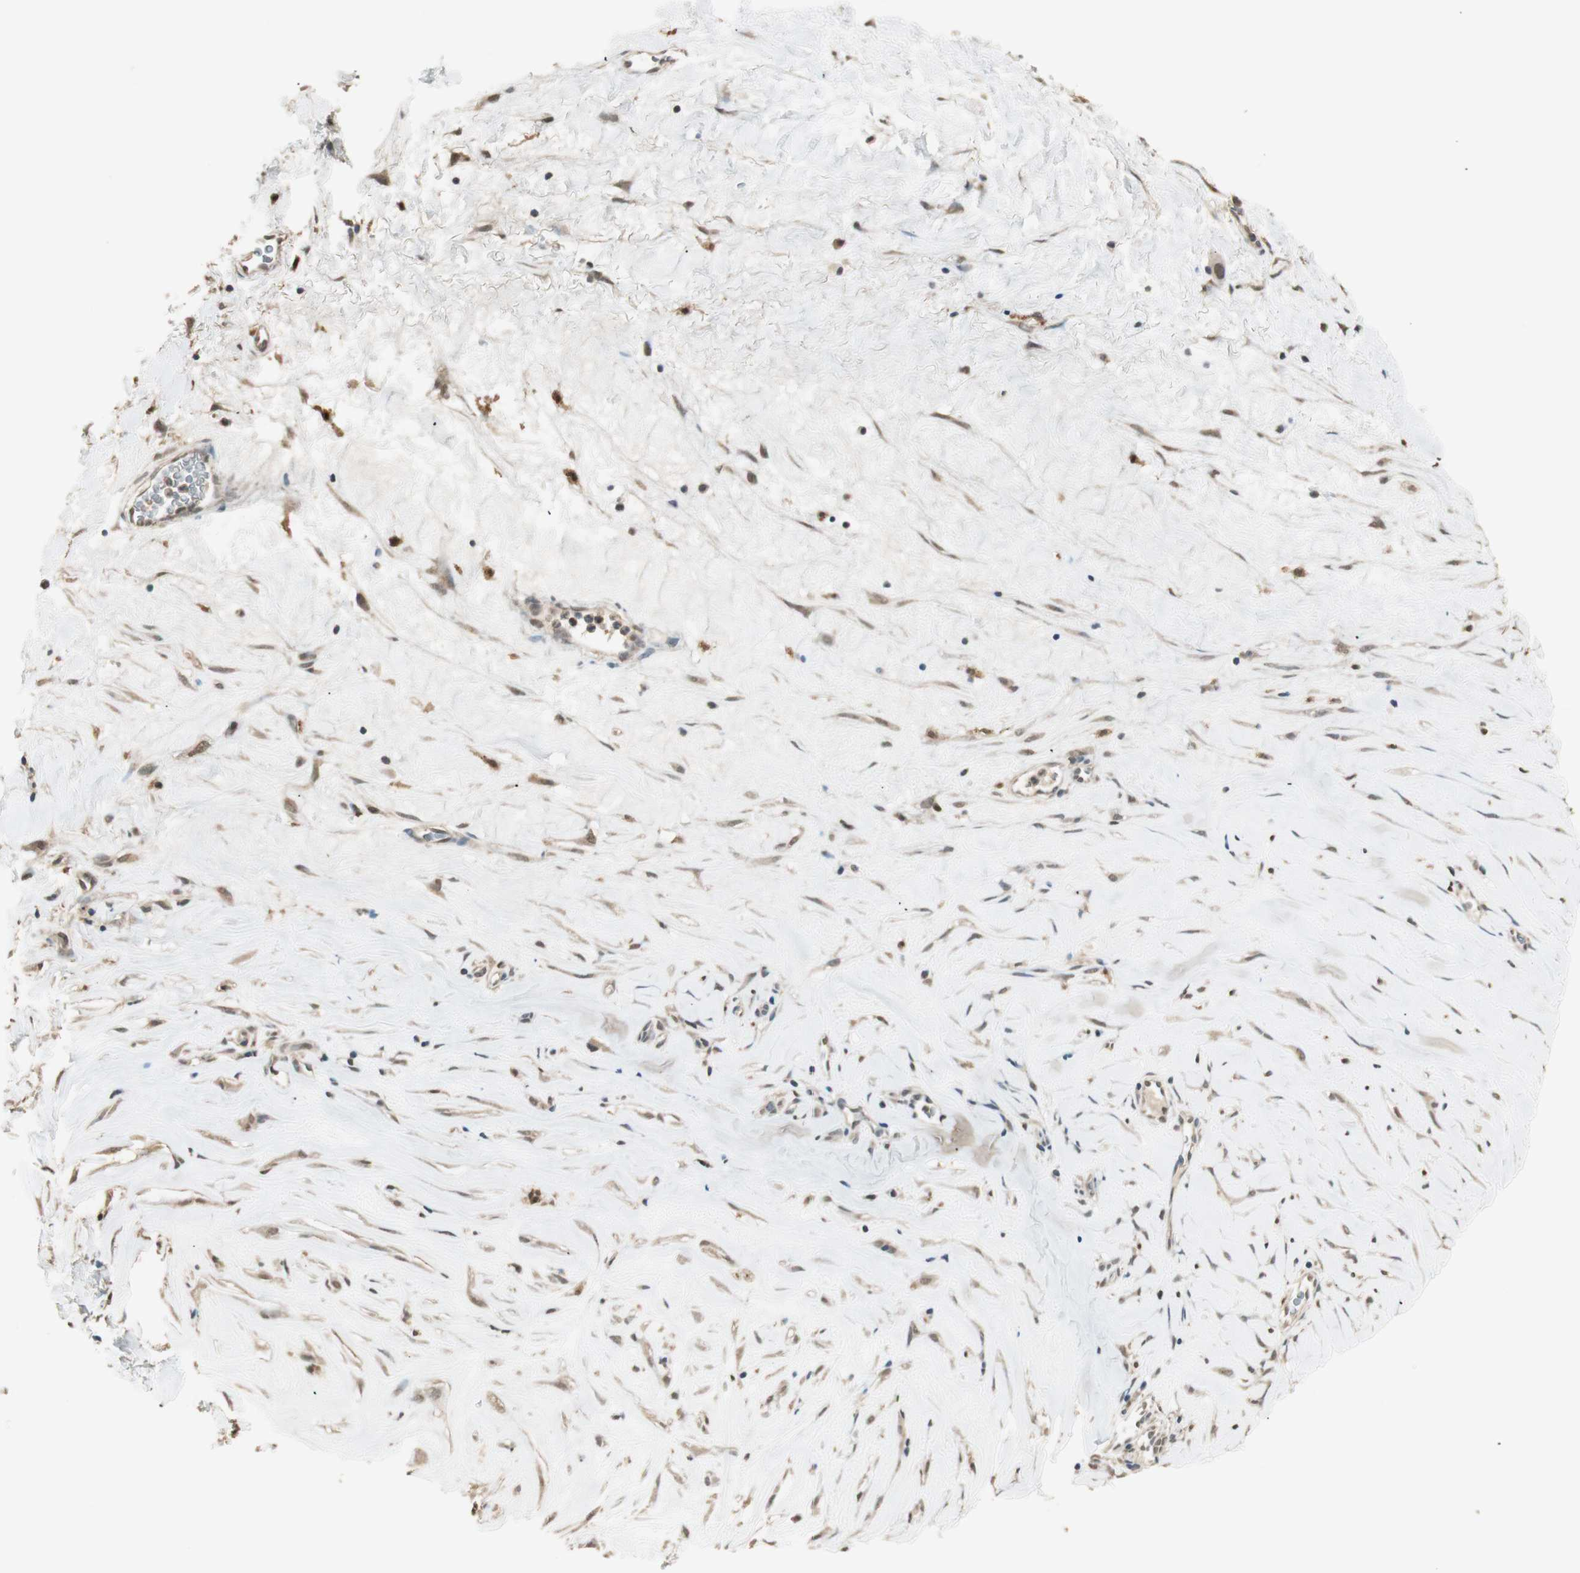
{"staining": {"intensity": "weak", "quantity": "25%-75%", "location": "cytoplasmic/membranous,nuclear"}, "tissue": "liver cancer", "cell_type": "Tumor cells", "image_type": "cancer", "snomed": [{"axis": "morphology", "description": "Cholangiocarcinoma"}, {"axis": "topography", "description": "Liver"}], "caption": "Immunohistochemistry (IHC) (DAB) staining of human liver cancer exhibits weak cytoplasmic/membranous and nuclear protein positivity in about 25%-75% of tumor cells.", "gene": "USP5", "patient": {"sex": "female", "age": 65}}